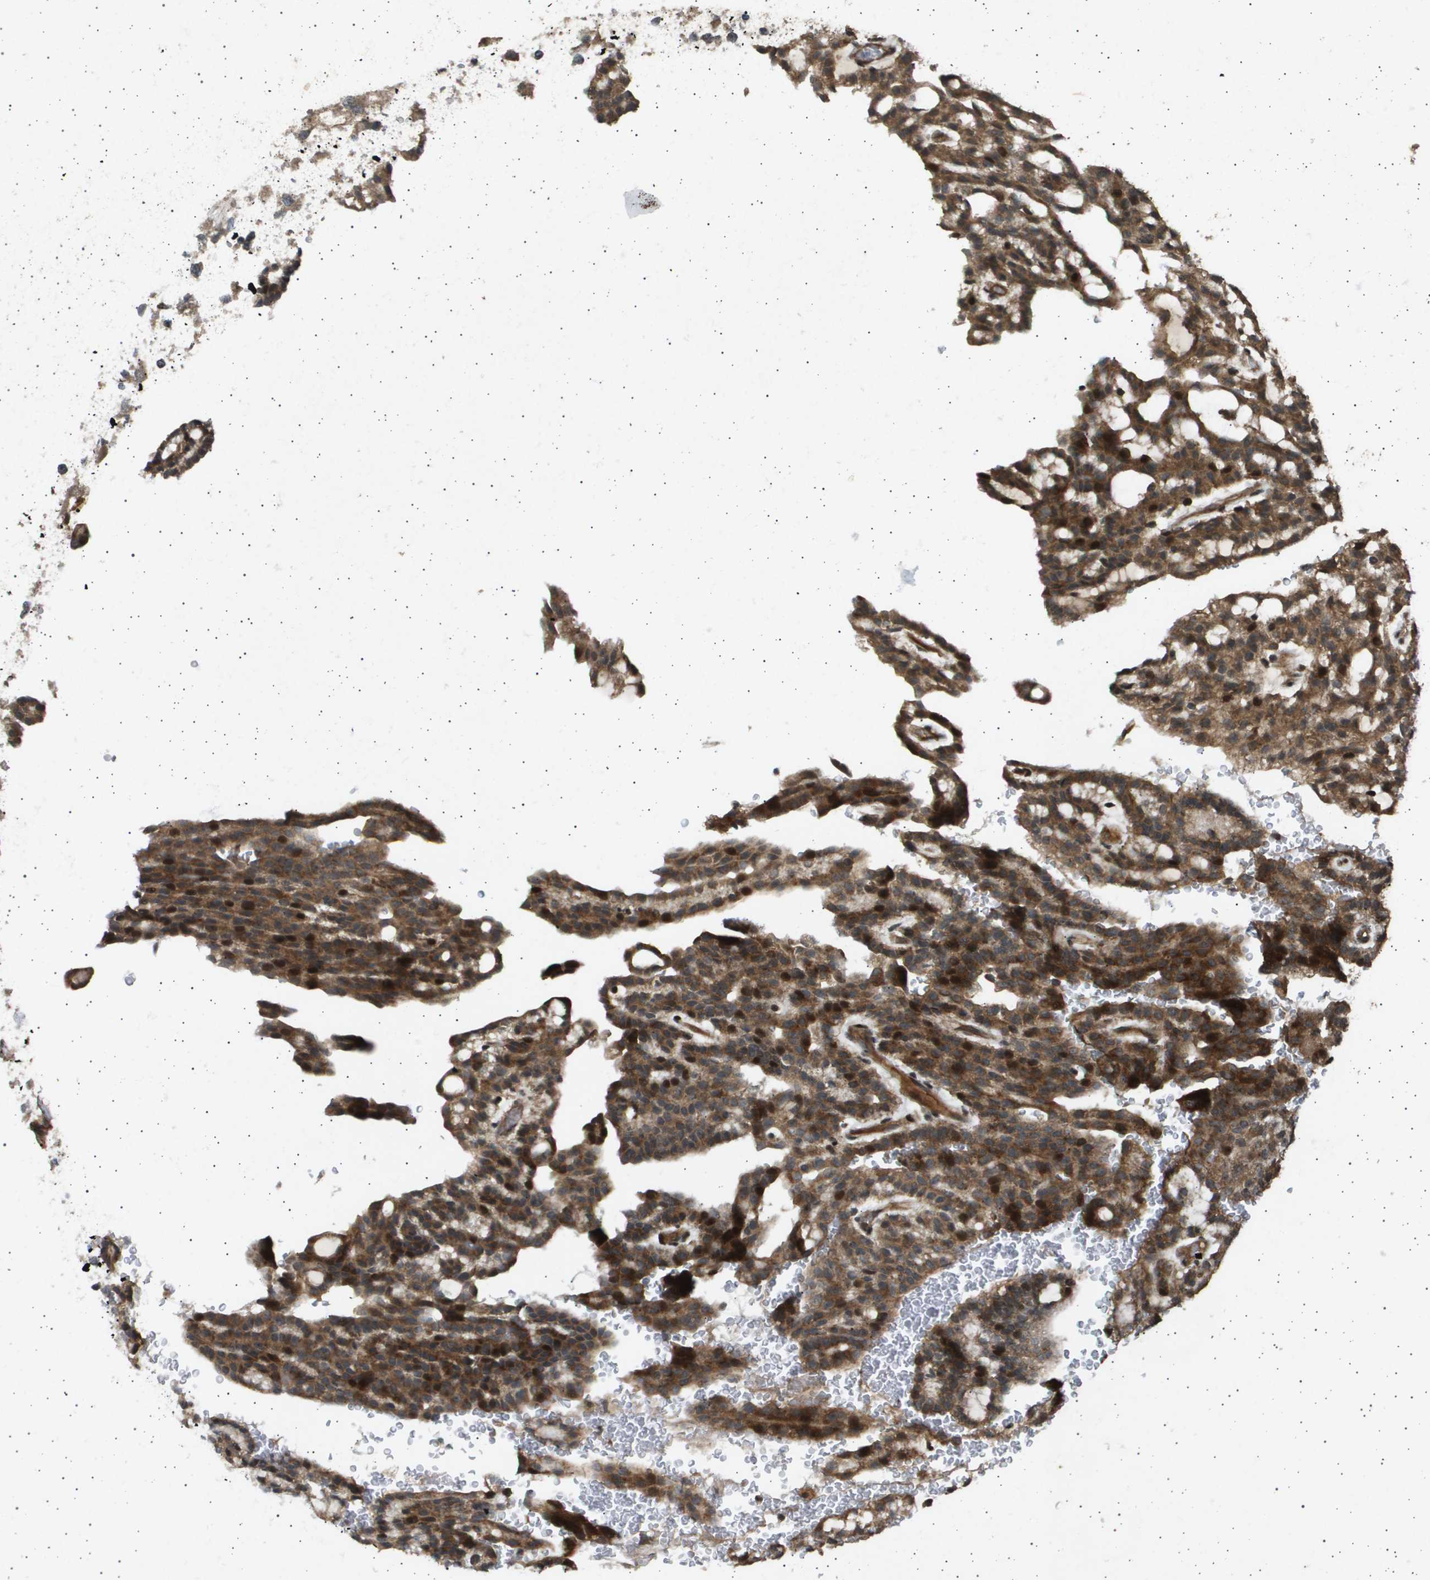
{"staining": {"intensity": "moderate", "quantity": ">75%", "location": "cytoplasmic/membranous,nuclear"}, "tissue": "renal cancer", "cell_type": "Tumor cells", "image_type": "cancer", "snomed": [{"axis": "morphology", "description": "Adenocarcinoma, NOS"}, {"axis": "topography", "description": "Kidney"}], "caption": "Moderate cytoplasmic/membranous and nuclear positivity is seen in about >75% of tumor cells in renal cancer (adenocarcinoma).", "gene": "TNRC6A", "patient": {"sex": "male", "age": 63}}